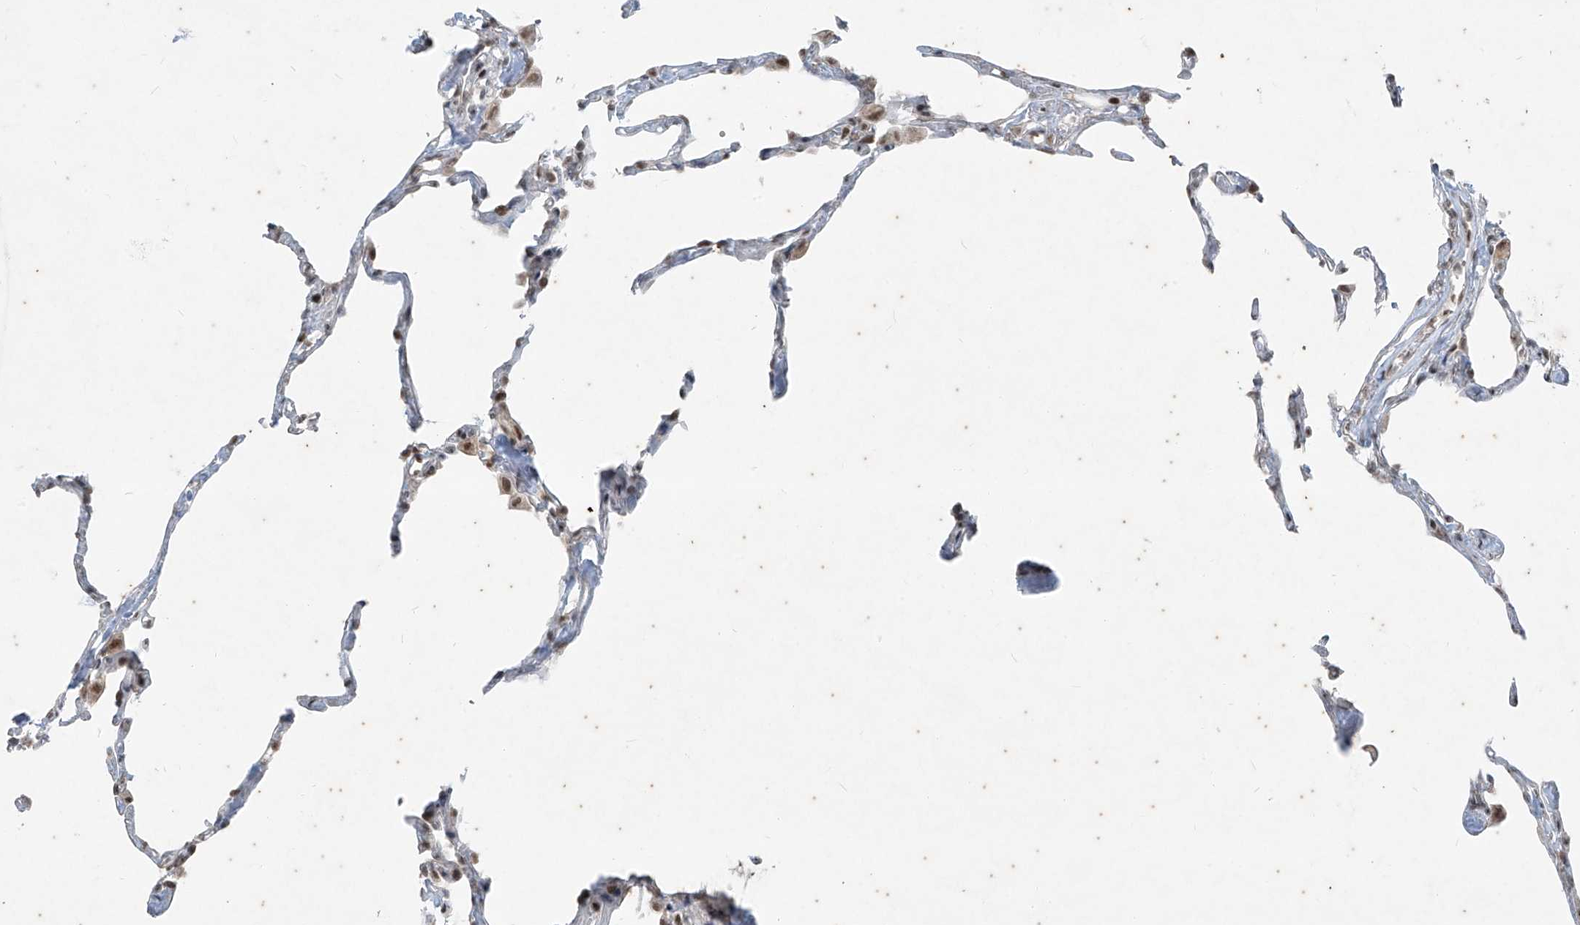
{"staining": {"intensity": "weak", "quantity": "25%-75%", "location": "nuclear"}, "tissue": "lung", "cell_type": "Alveolar cells", "image_type": "normal", "snomed": [{"axis": "morphology", "description": "Normal tissue, NOS"}, {"axis": "topography", "description": "Lung"}], "caption": "Lung stained with DAB immunohistochemistry exhibits low levels of weak nuclear positivity in approximately 25%-75% of alveolar cells. (Brightfield microscopy of DAB IHC at high magnification).", "gene": "ZNF354B", "patient": {"sex": "male", "age": 65}}